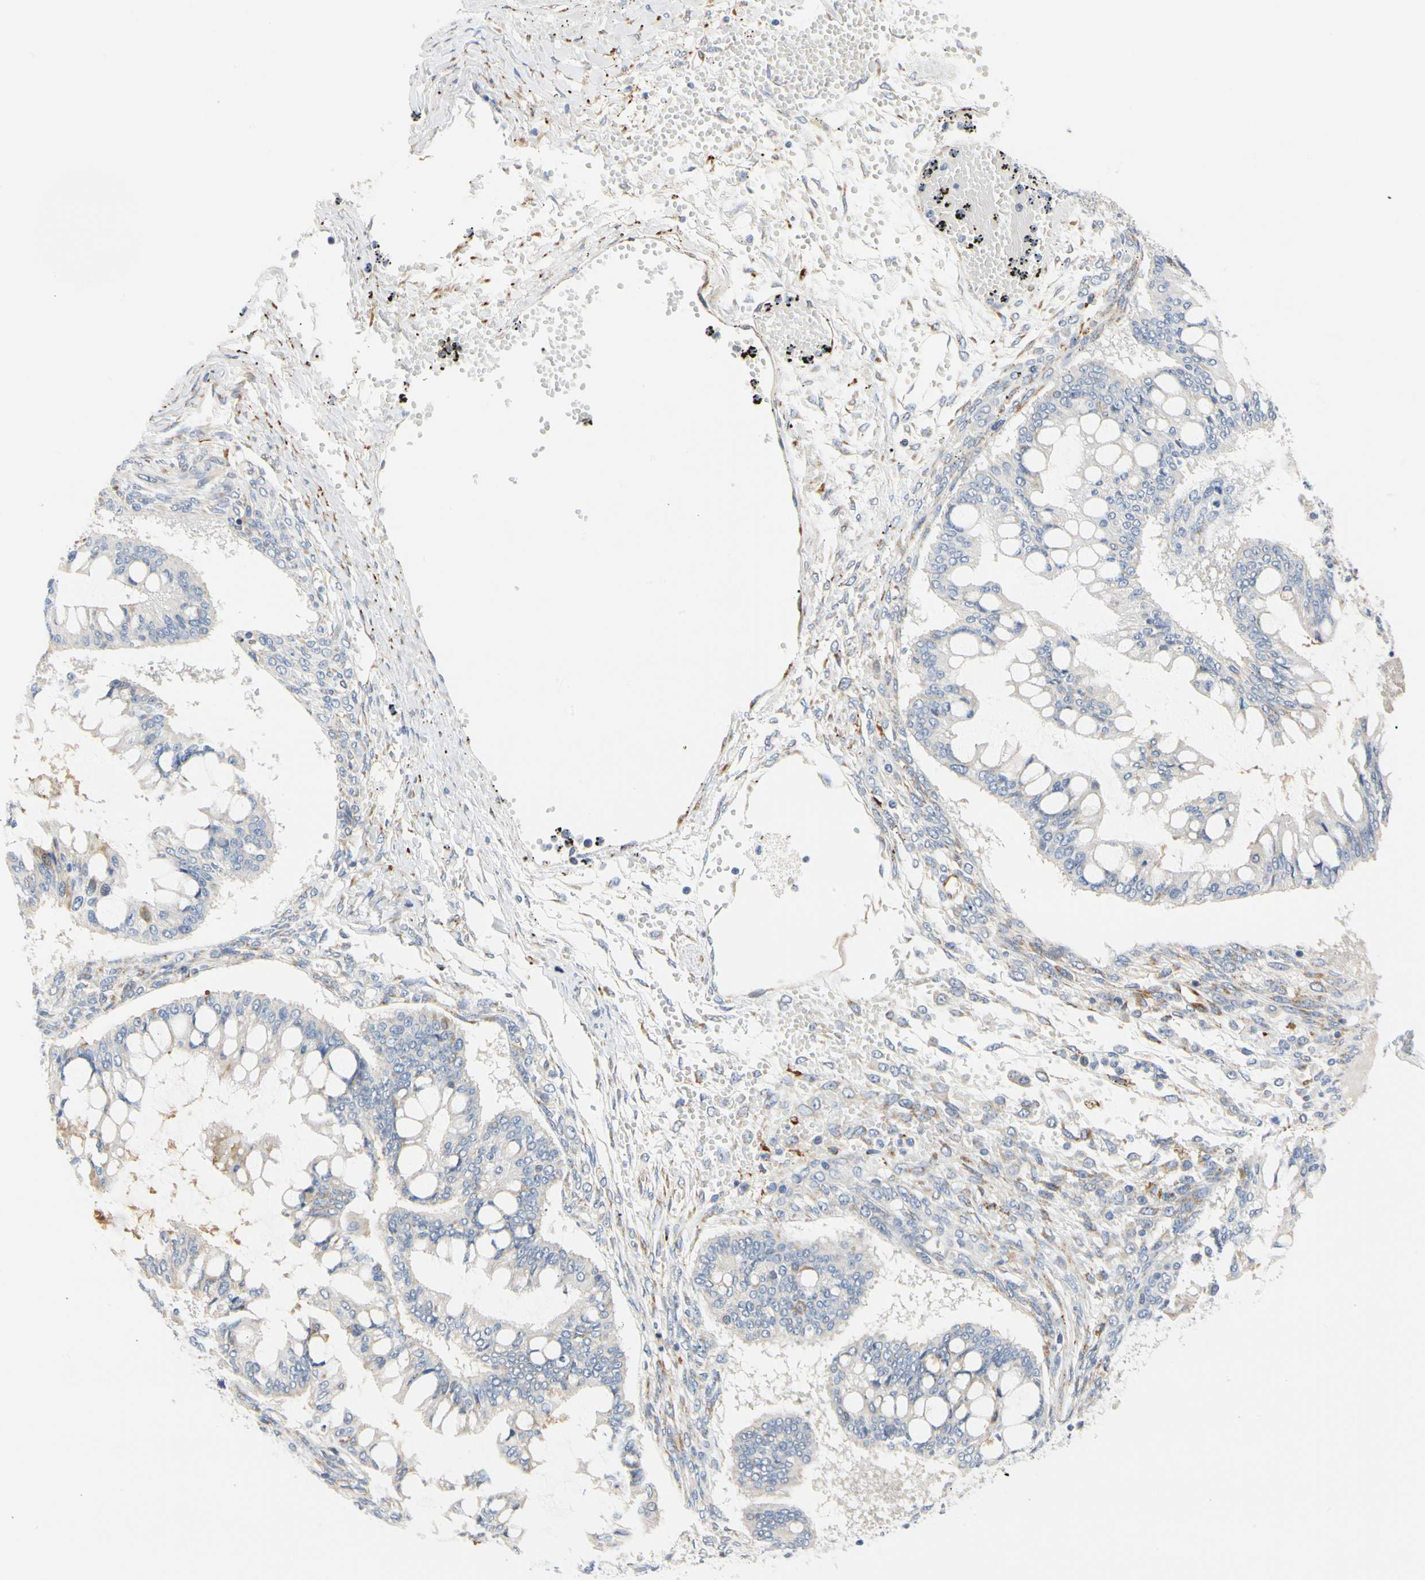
{"staining": {"intensity": "negative", "quantity": "none", "location": "none"}, "tissue": "ovarian cancer", "cell_type": "Tumor cells", "image_type": "cancer", "snomed": [{"axis": "morphology", "description": "Cystadenocarcinoma, mucinous, NOS"}, {"axis": "topography", "description": "Ovary"}], "caption": "Tumor cells are negative for brown protein staining in ovarian mucinous cystadenocarcinoma.", "gene": "ZNF236", "patient": {"sex": "female", "age": 73}}